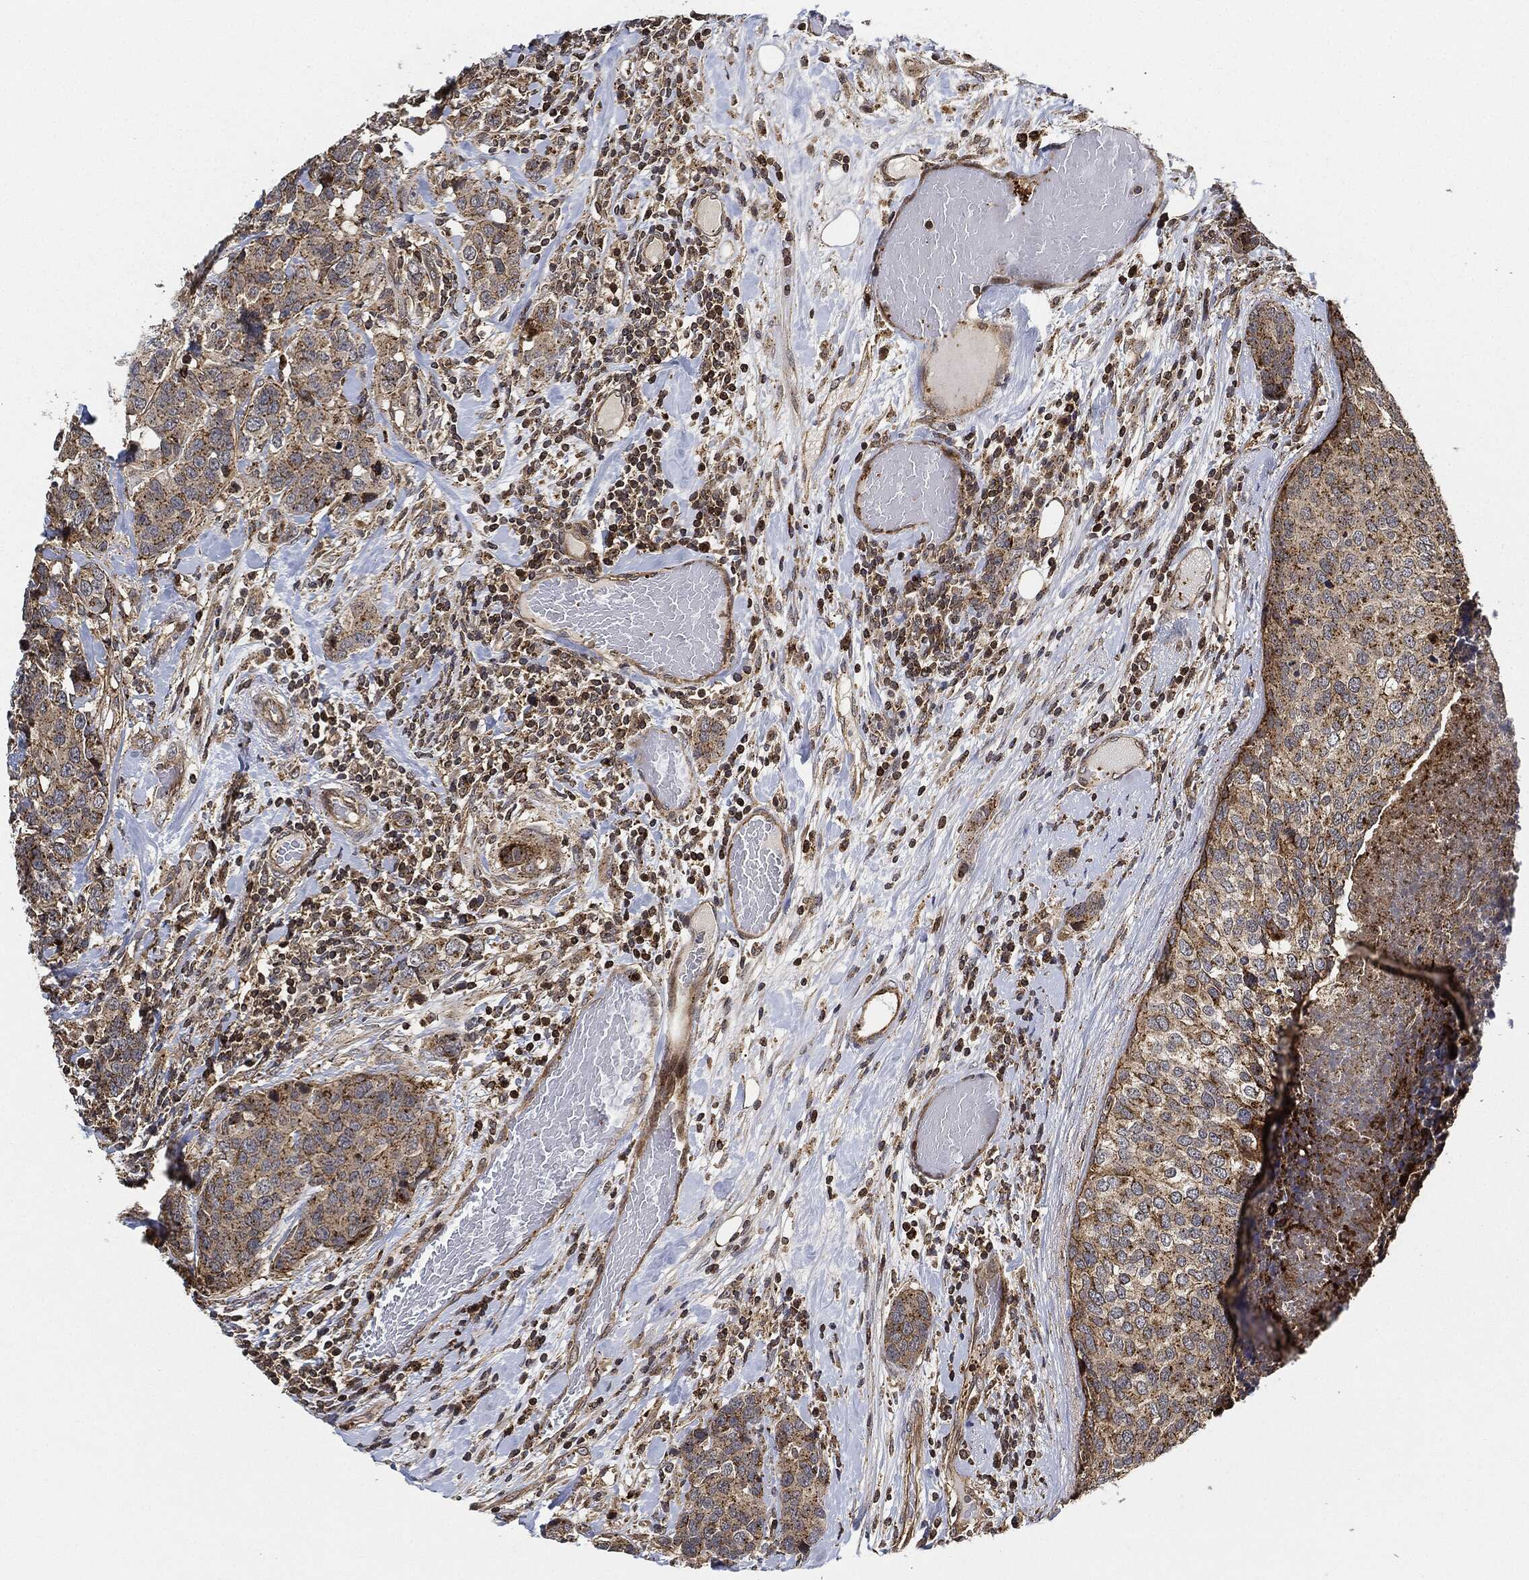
{"staining": {"intensity": "moderate", "quantity": "25%-75%", "location": "cytoplasmic/membranous"}, "tissue": "breast cancer", "cell_type": "Tumor cells", "image_type": "cancer", "snomed": [{"axis": "morphology", "description": "Lobular carcinoma"}, {"axis": "topography", "description": "Breast"}], "caption": "Lobular carcinoma (breast) stained with a brown dye displays moderate cytoplasmic/membranous positive positivity in approximately 25%-75% of tumor cells.", "gene": "MAP3K3", "patient": {"sex": "female", "age": 59}}